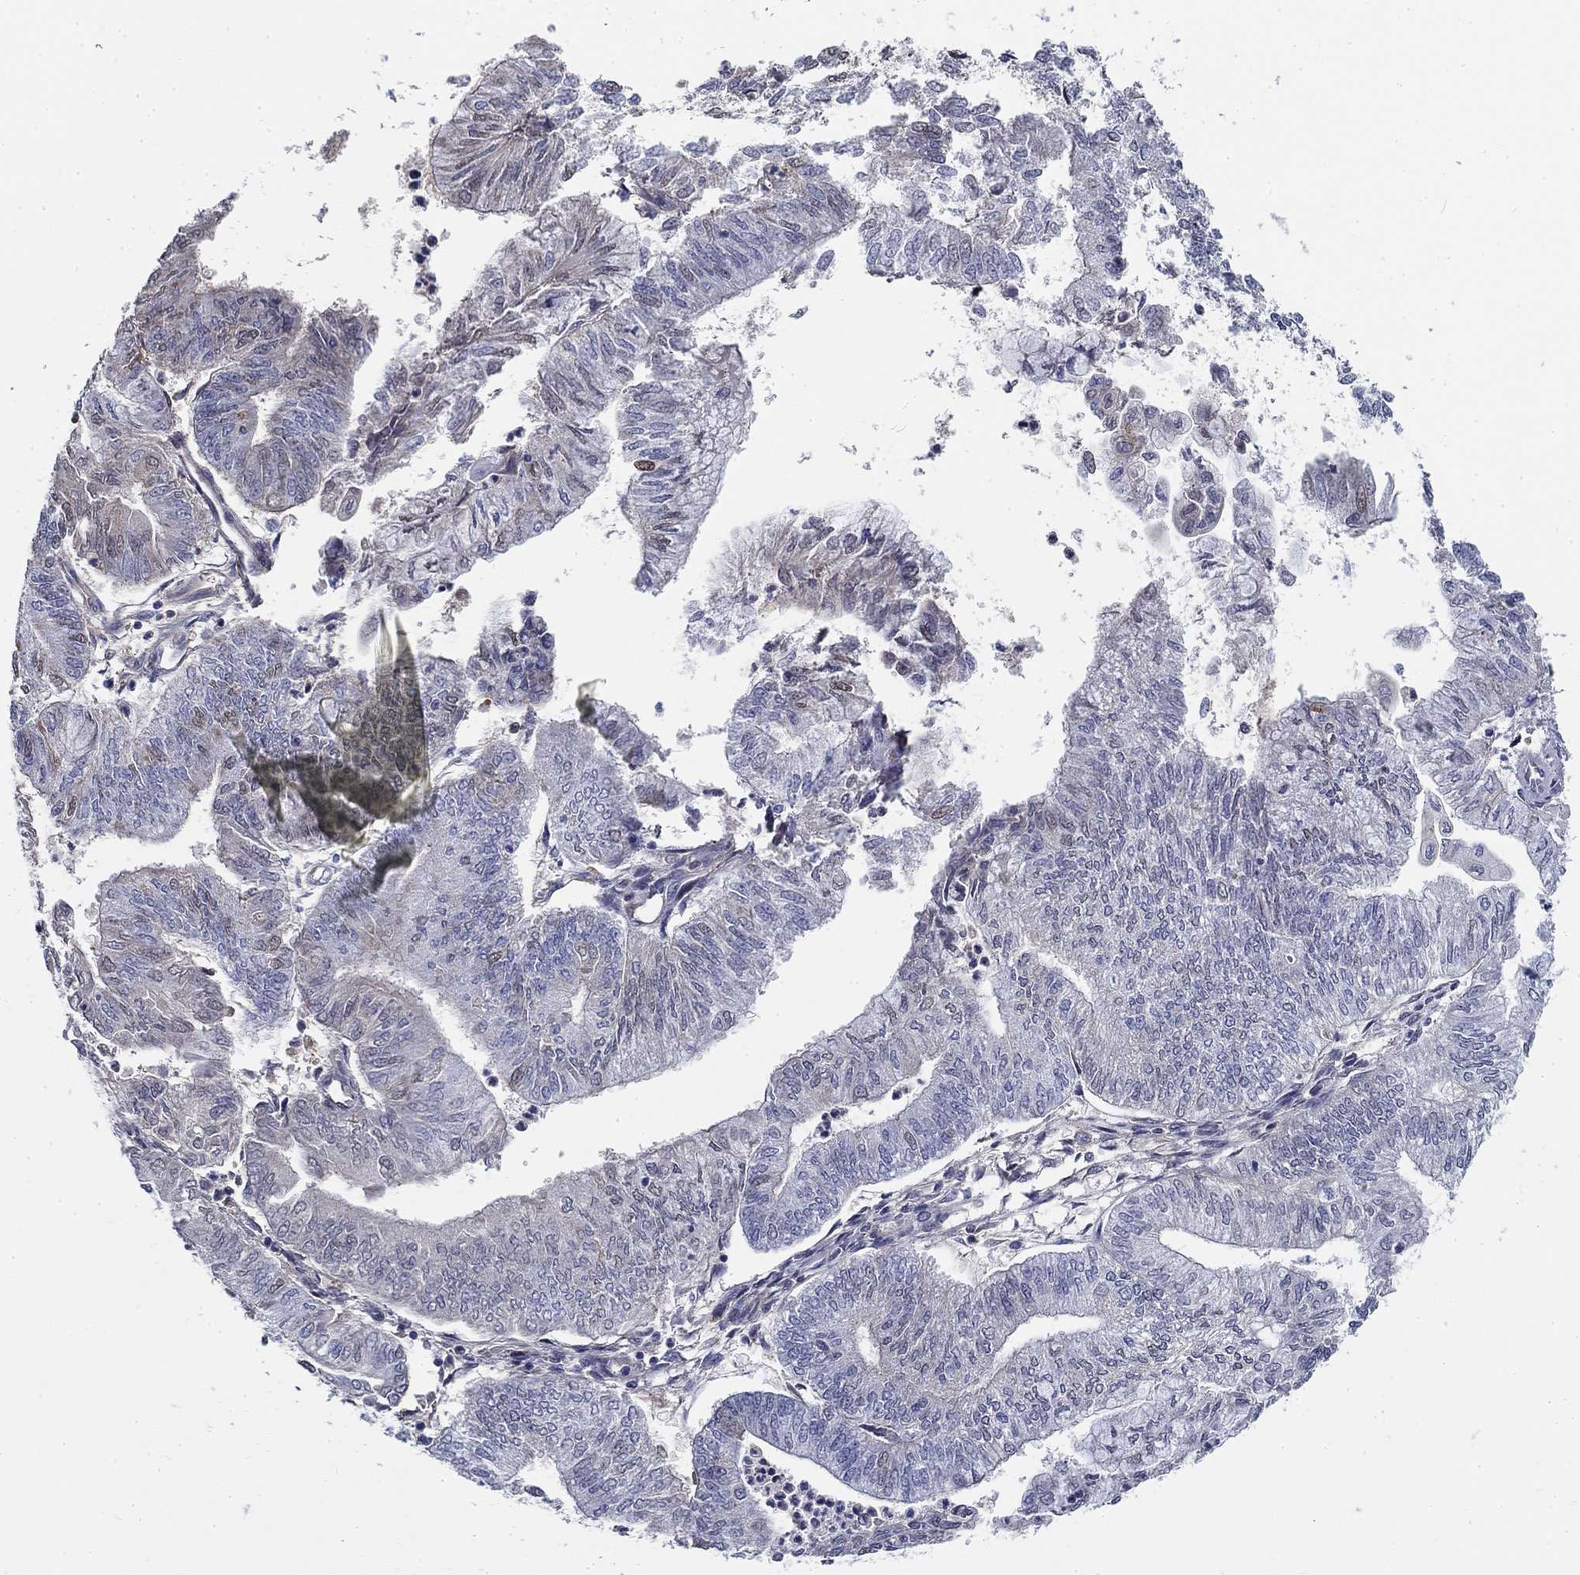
{"staining": {"intensity": "negative", "quantity": "none", "location": "none"}, "tissue": "endometrial cancer", "cell_type": "Tumor cells", "image_type": "cancer", "snomed": [{"axis": "morphology", "description": "Adenocarcinoma, NOS"}, {"axis": "topography", "description": "Endometrium"}], "caption": "Immunohistochemistry of human endometrial cancer displays no positivity in tumor cells.", "gene": "CPLX4", "patient": {"sex": "female", "age": 59}}